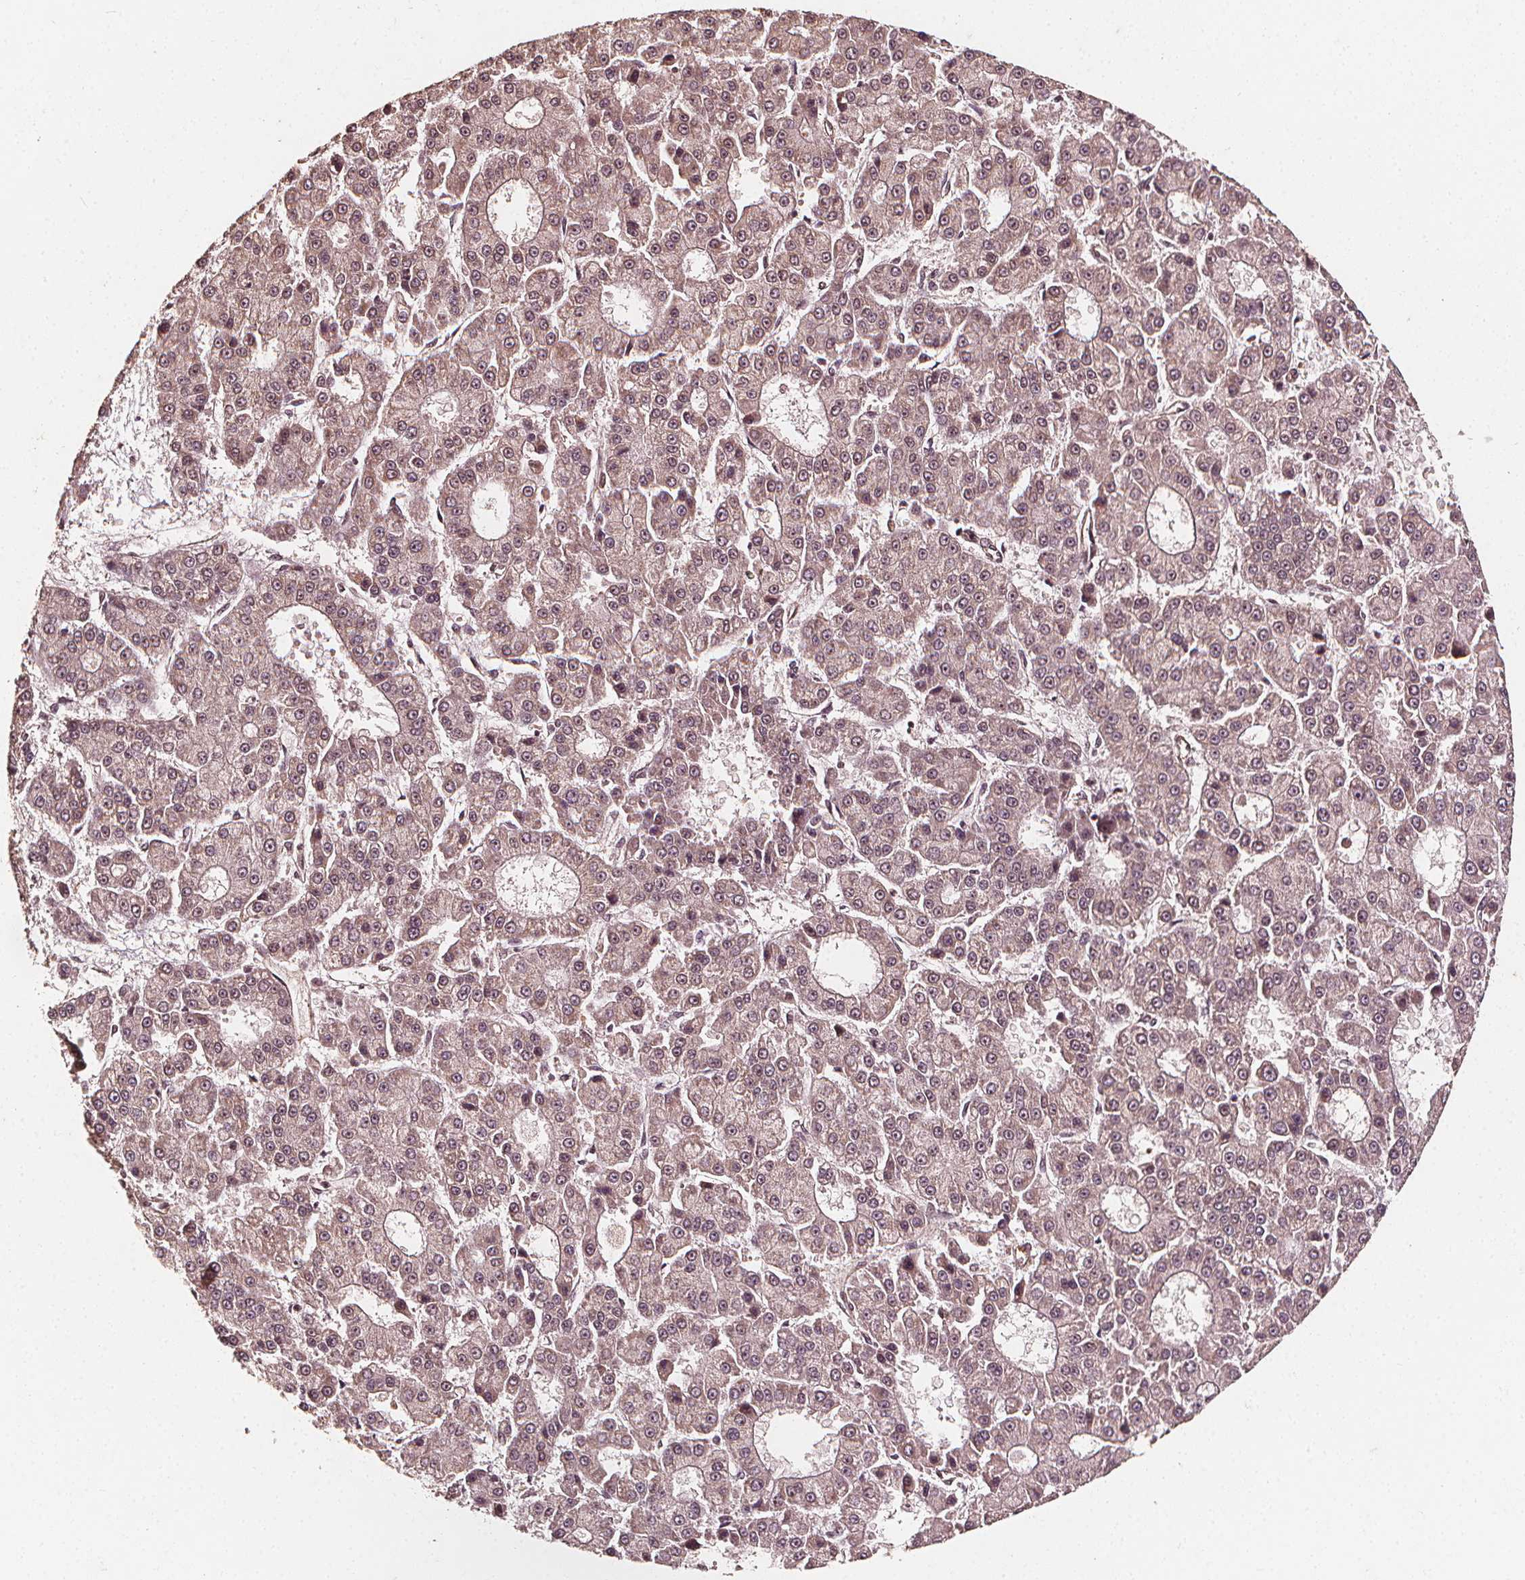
{"staining": {"intensity": "weak", "quantity": ">75%", "location": "nuclear"}, "tissue": "liver cancer", "cell_type": "Tumor cells", "image_type": "cancer", "snomed": [{"axis": "morphology", "description": "Carcinoma, Hepatocellular, NOS"}, {"axis": "topography", "description": "Liver"}], "caption": "Hepatocellular carcinoma (liver) was stained to show a protein in brown. There is low levels of weak nuclear expression in approximately >75% of tumor cells.", "gene": "EXOSC9", "patient": {"sex": "male", "age": 70}}